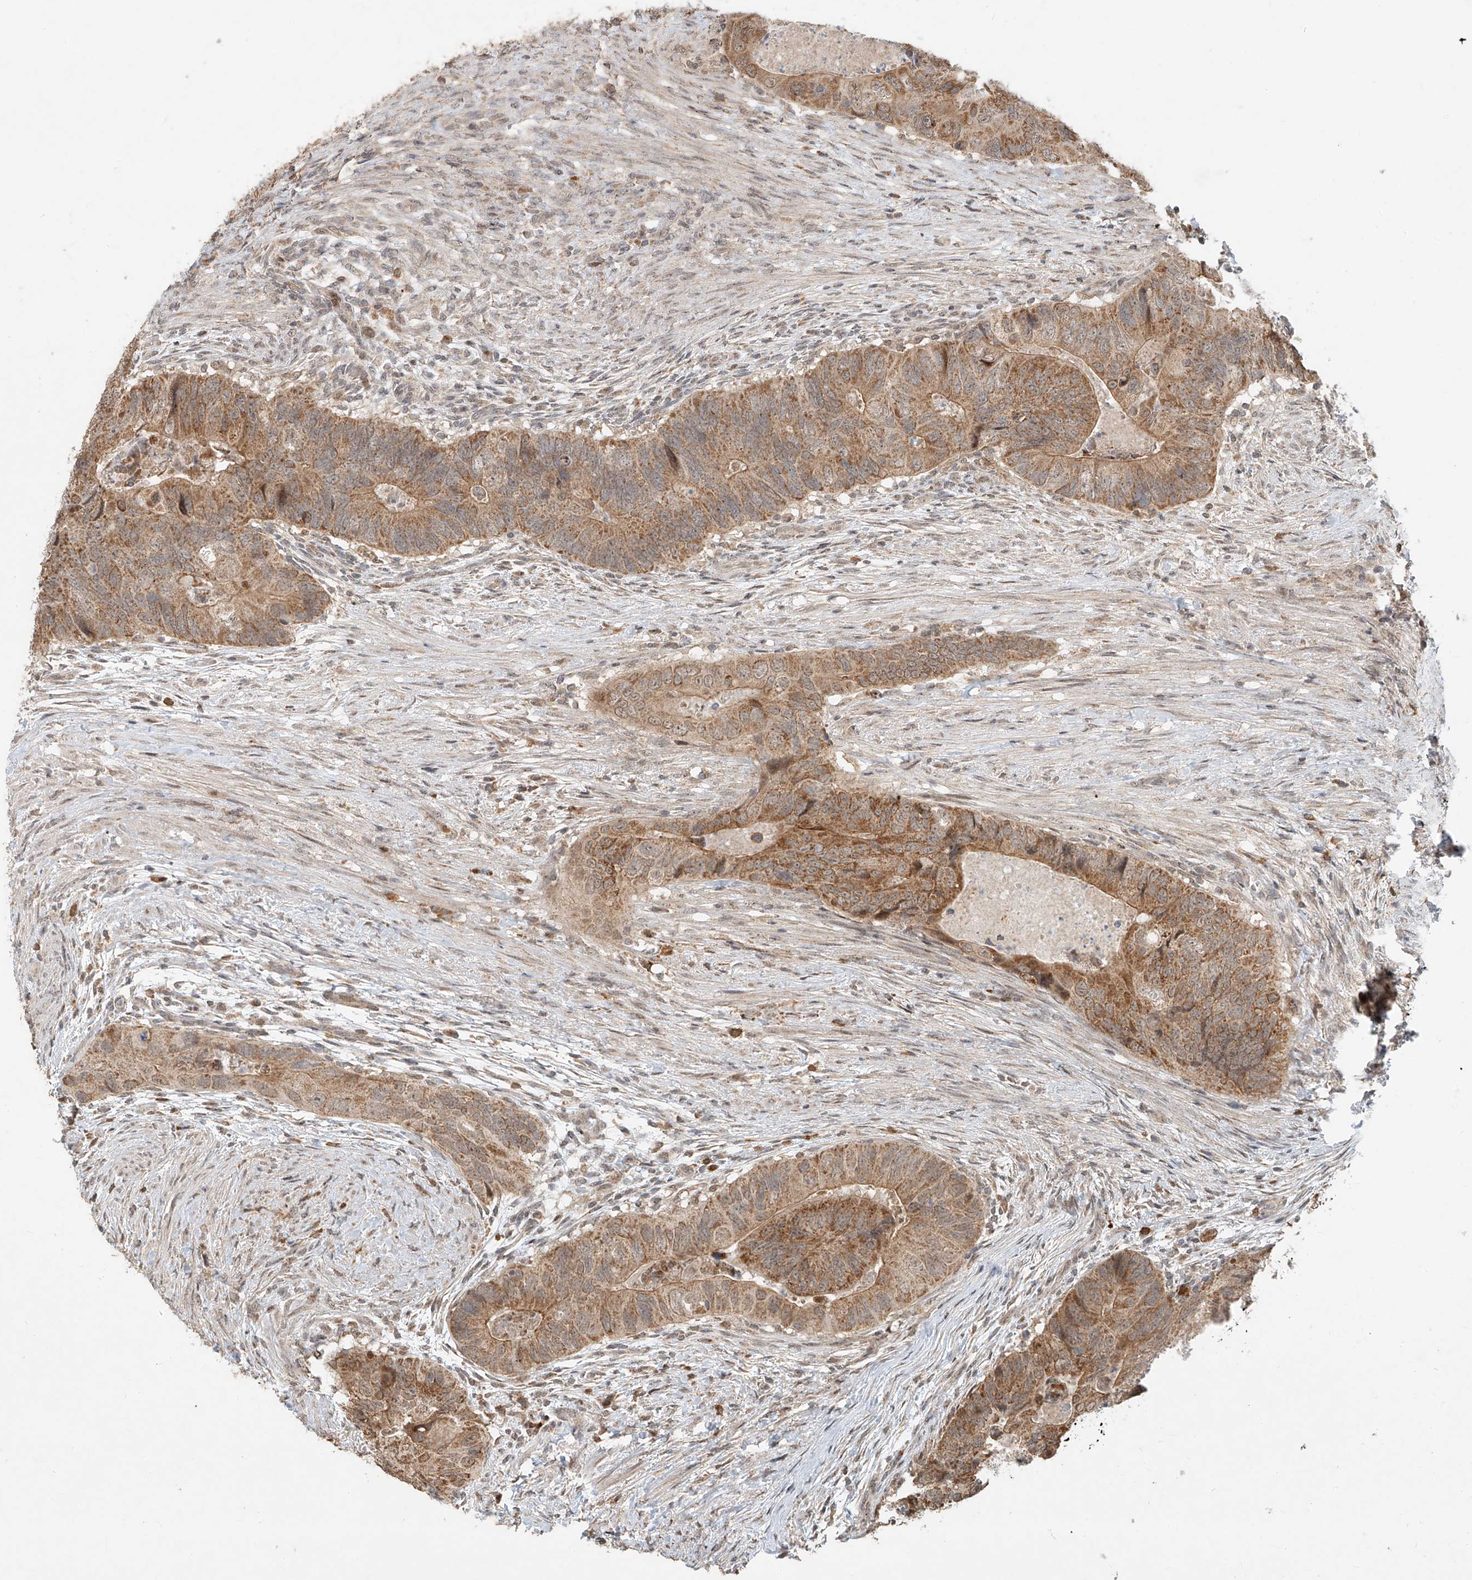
{"staining": {"intensity": "moderate", "quantity": ">75%", "location": "cytoplasmic/membranous"}, "tissue": "colorectal cancer", "cell_type": "Tumor cells", "image_type": "cancer", "snomed": [{"axis": "morphology", "description": "Adenocarcinoma, NOS"}, {"axis": "topography", "description": "Rectum"}], "caption": "Protein staining displays moderate cytoplasmic/membranous positivity in about >75% of tumor cells in colorectal cancer (adenocarcinoma).", "gene": "SYTL3", "patient": {"sex": "male", "age": 63}}